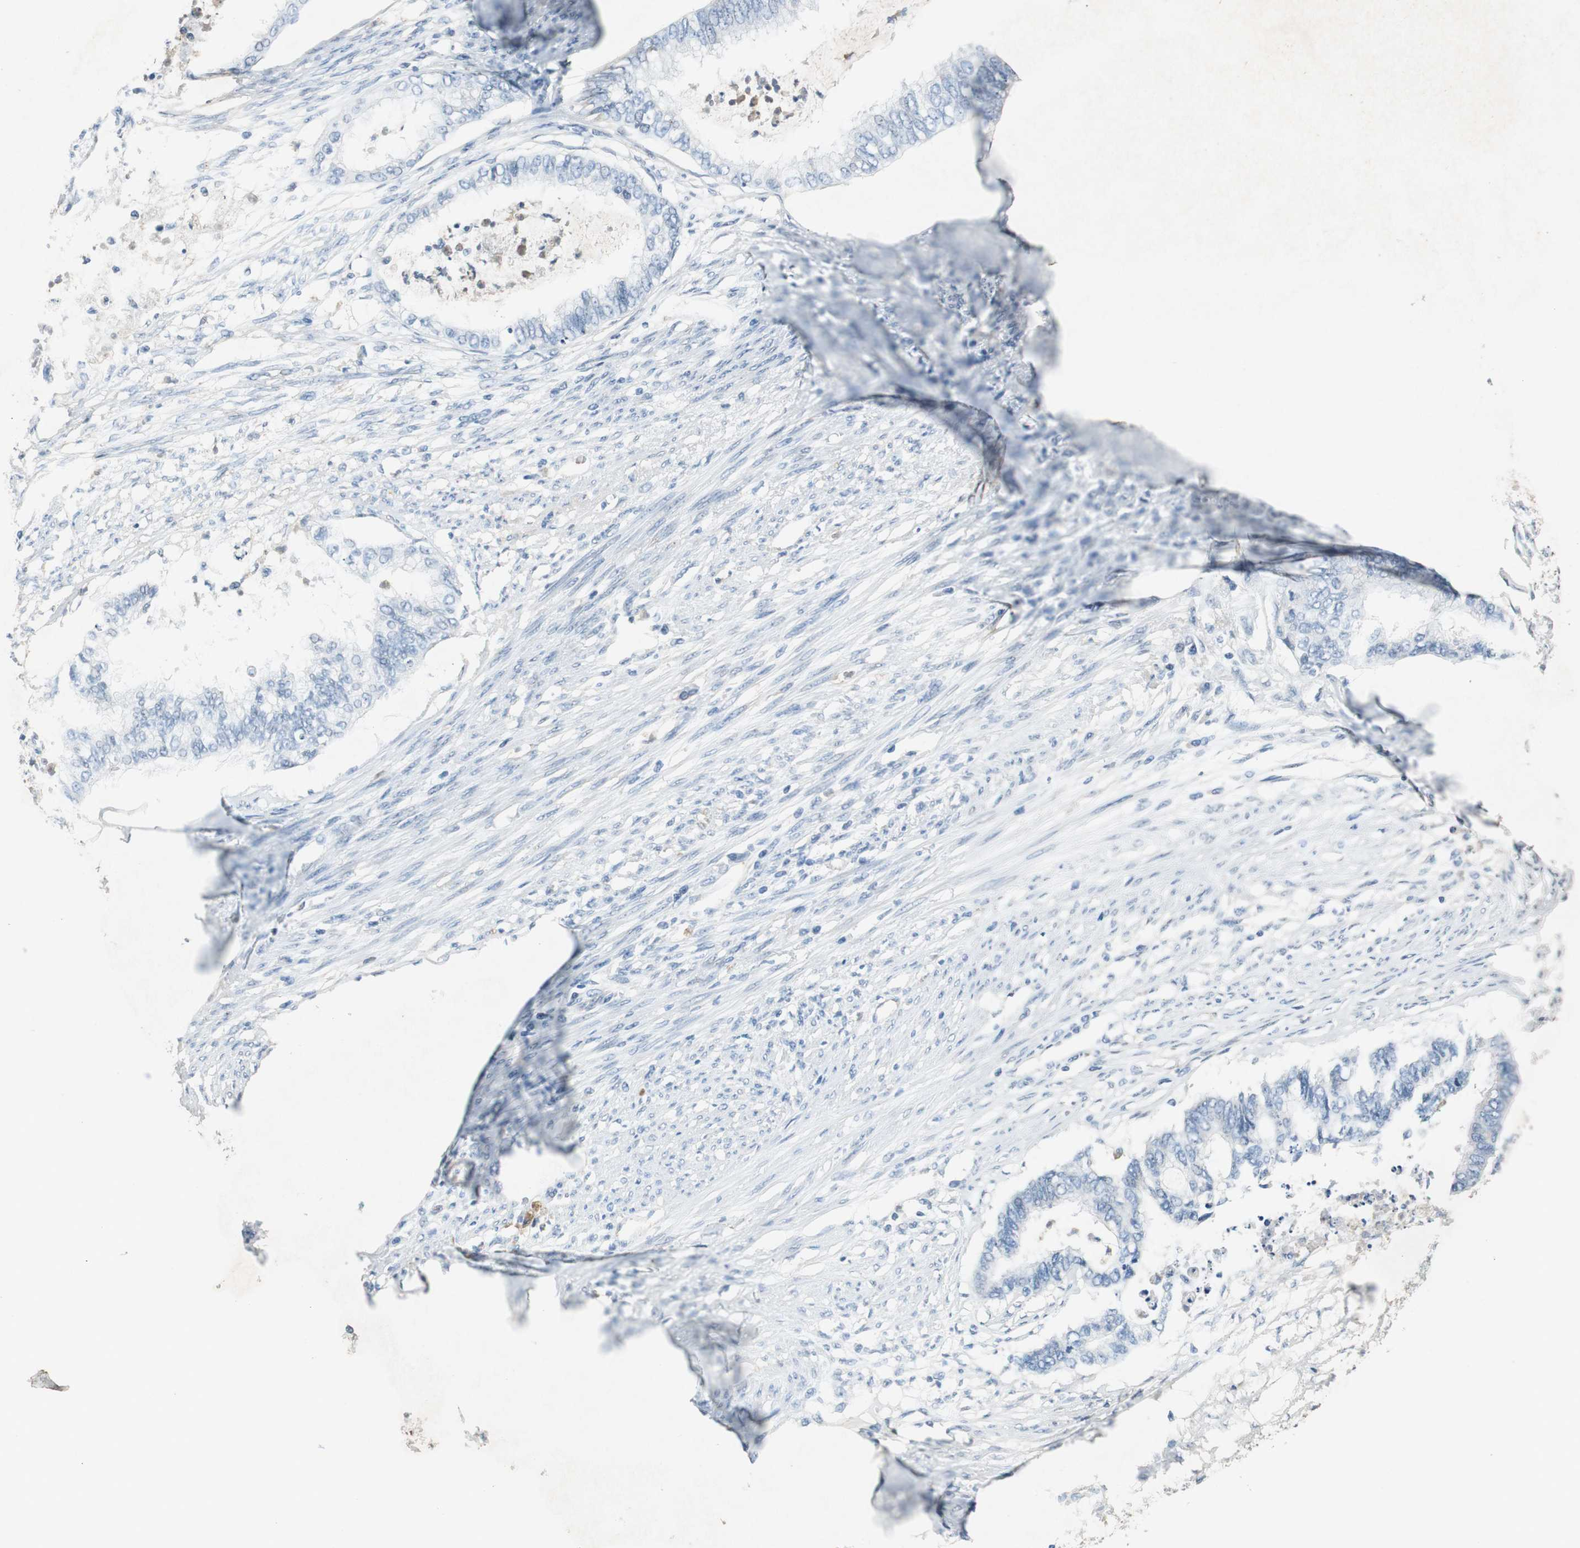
{"staining": {"intensity": "negative", "quantity": "none", "location": "none"}, "tissue": "endometrial cancer", "cell_type": "Tumor cells", "image_type": "cancer", "snomed": [{"axis": "morphology", "description": "Adenocarcinoma, NOS"}, {"axis": "topography", "description": "Endometrium"}], "caption": "Tumor cells are negative for protein expression in human endometrial adenocarcinoma.", "gene": "ALDH4A1", "patient": {"sex": "female", "age": 79}}